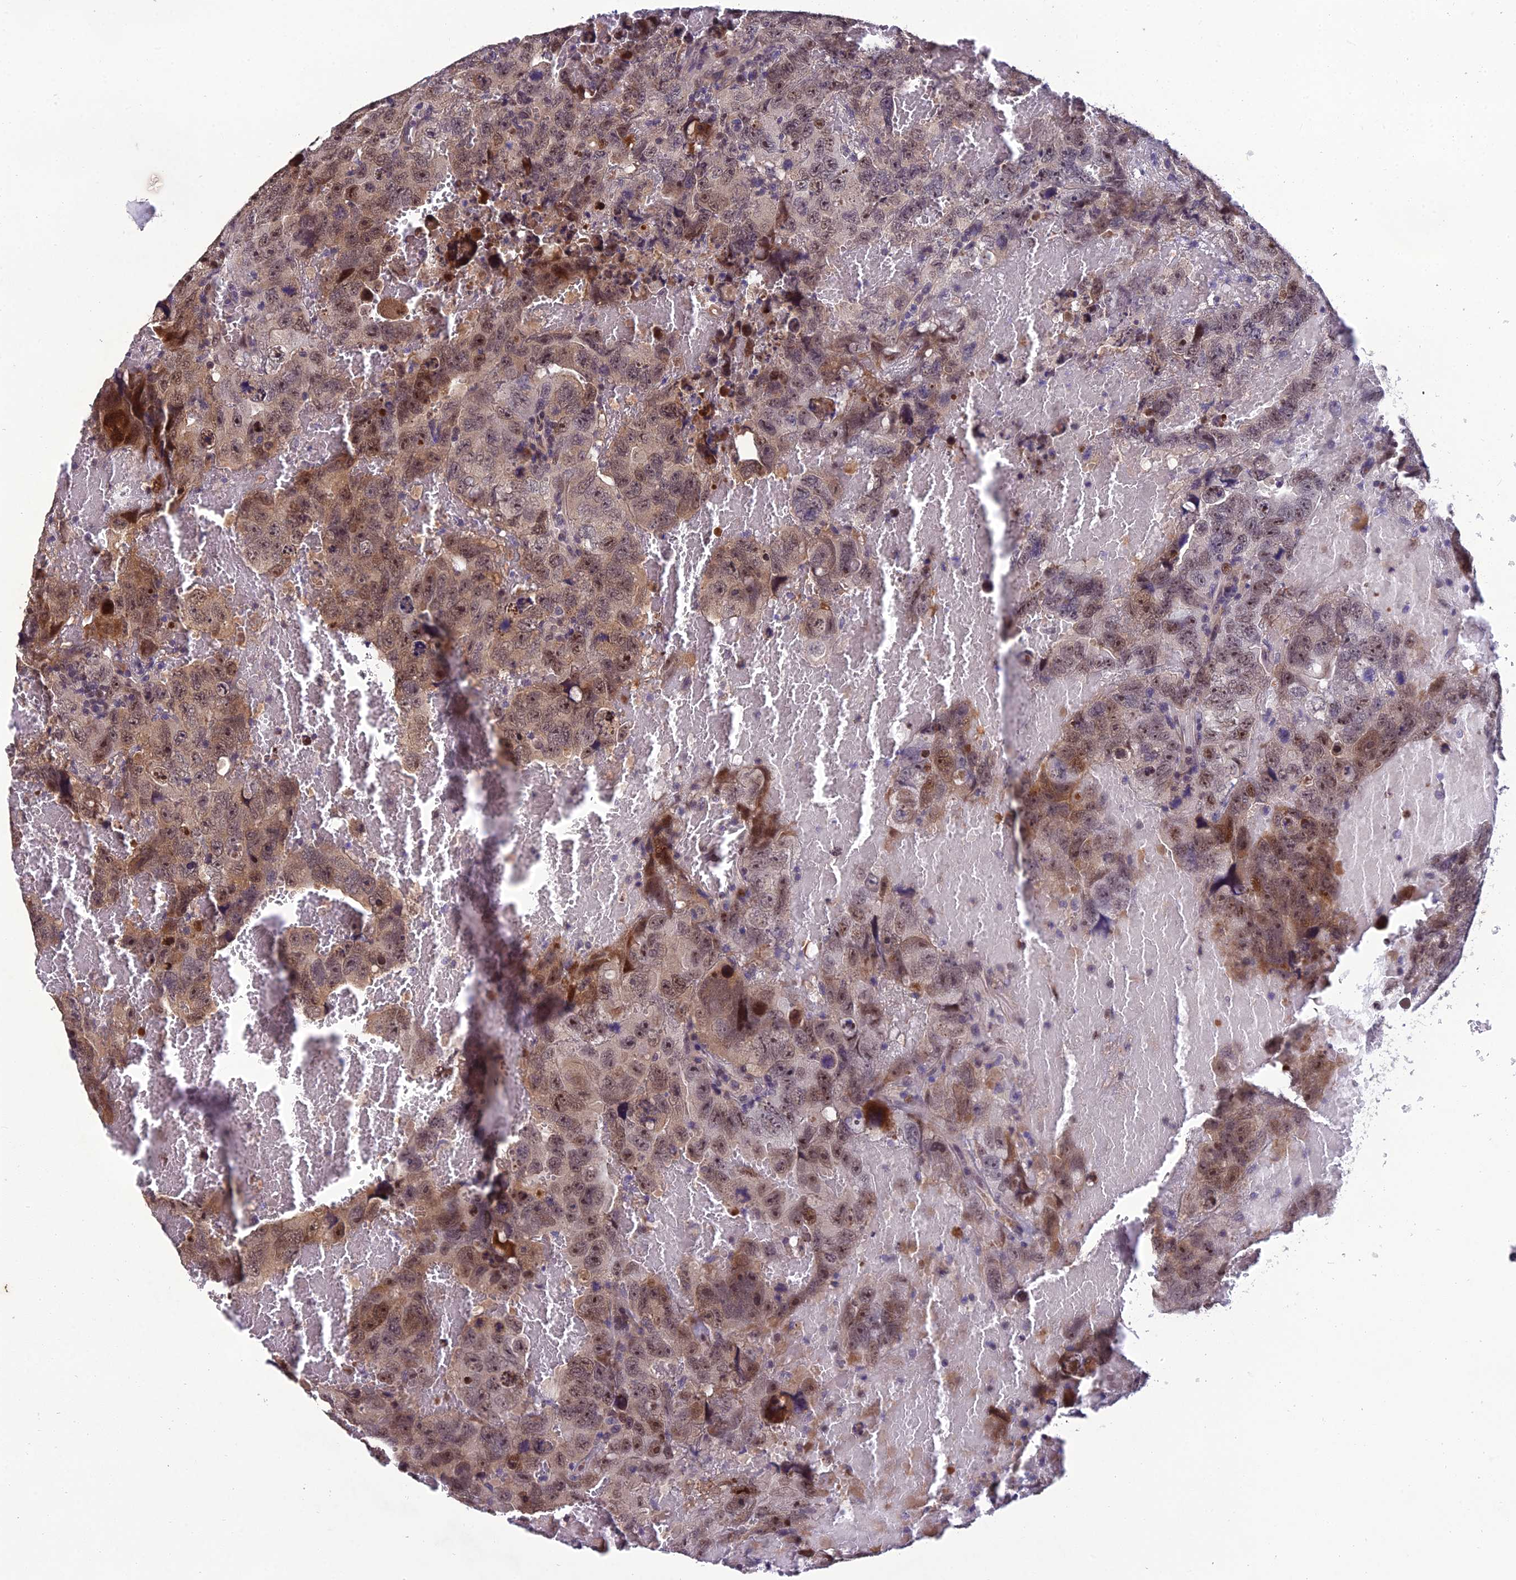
{"staining": {"intensity": "moderate", "quantity": "25%-75%", "location": "cytoplasmic/membranous,nuclear"}, "tissue": "testis cancer", "cell_type": "Tumor cells", "image_type": "cancer", "snomed": [{"axis": "morphology", "description": "Carcinoma, Embryonal, NOS"}, {"axis": "topography", "description": "Testis"}], "caption": "Testis embryonal carcinoma was stained to show a protein in brown. There is medium levels of moderate cytoplasmic/membranous and nuclear staining in approximately 25%-75% of tumor cells.", "gene": "GRWD1", "patient": {"sex": "male", "age": 45}}